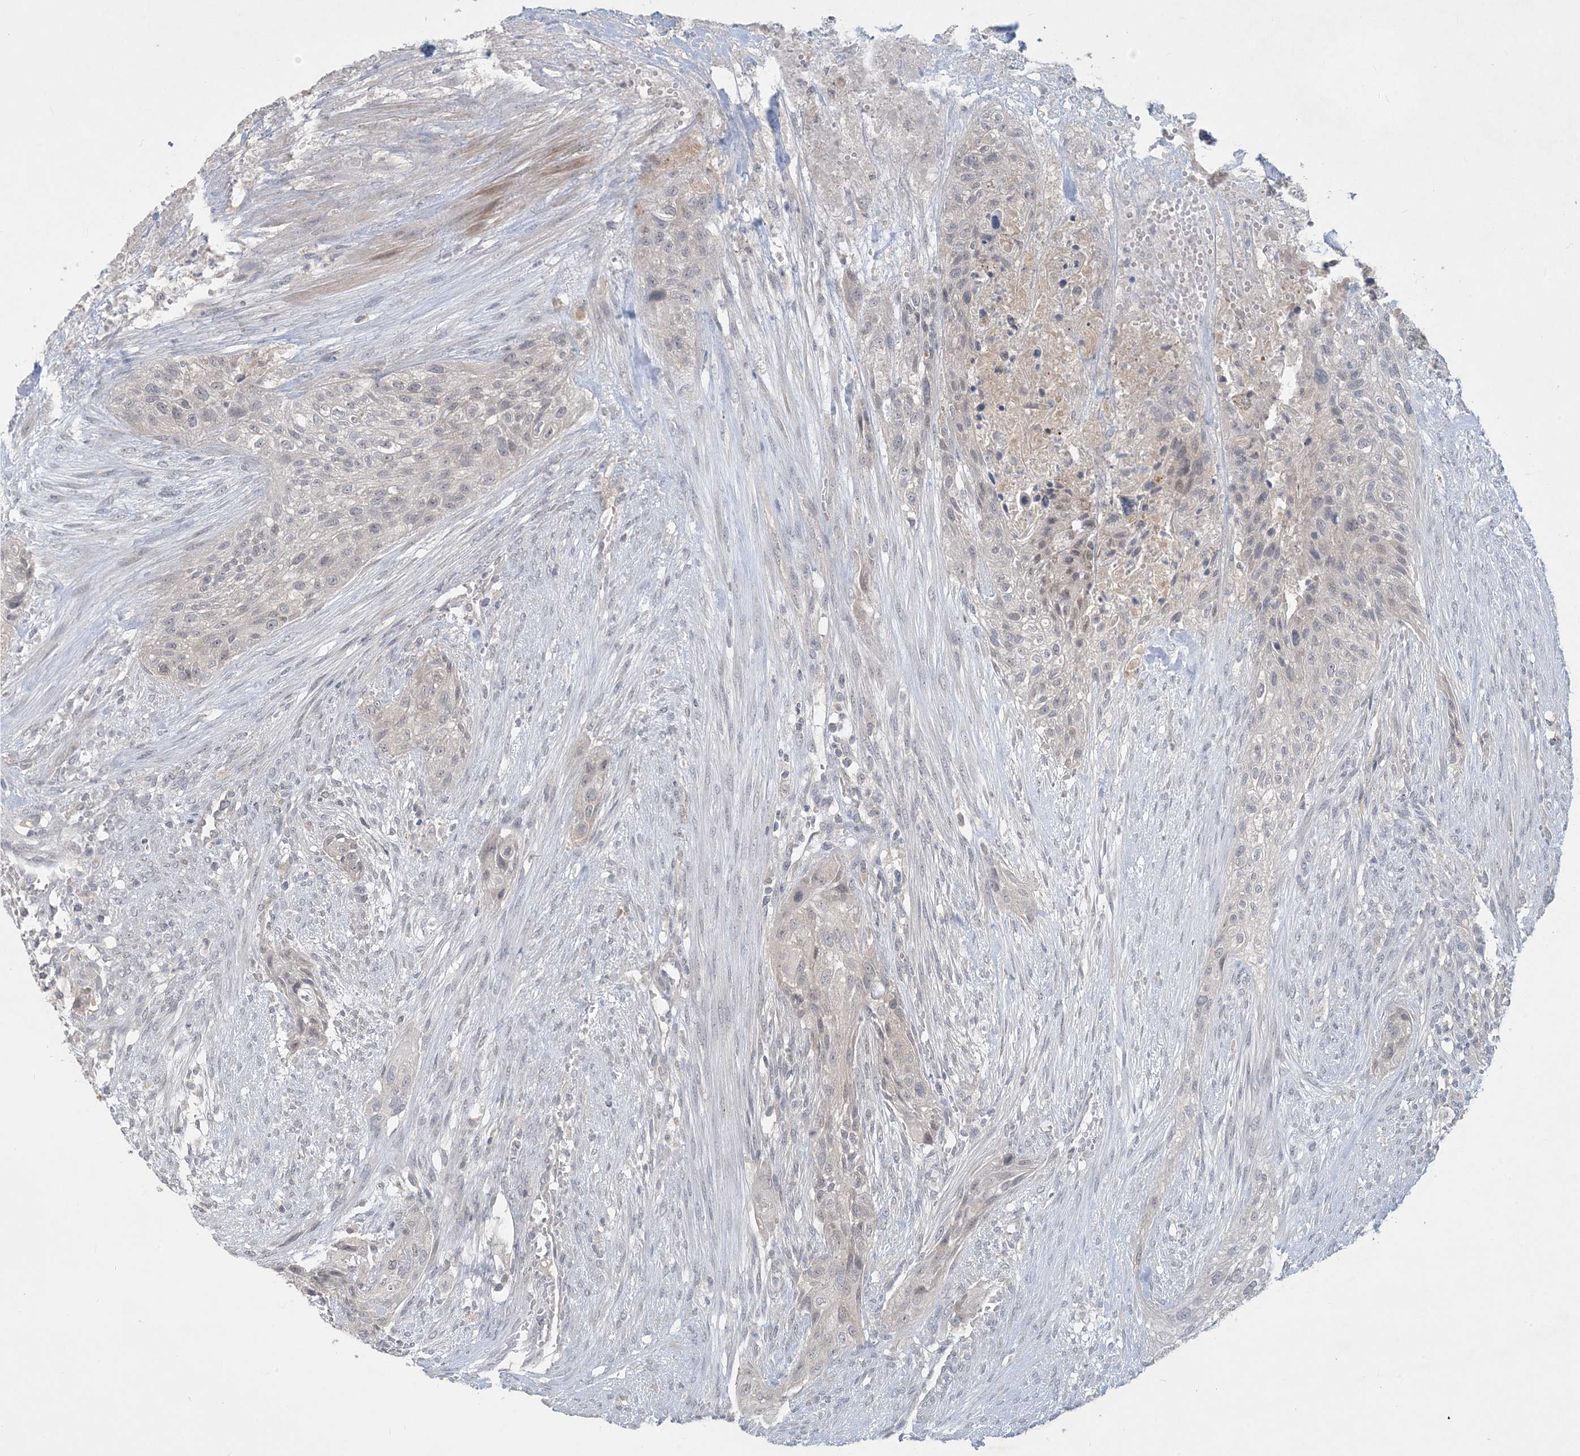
{"staining": {"intensity": "negative", "quantity": "none", "location": "none"}, "tissue": "urothelial cancer", "cell_type": "Tumor cells", "image_type": "cancer", "snomed": [{"axis": "morphology", "description": "Urothelial carcinoma, High grade"}, {"axis": "topography", "description": "Urinary bladder"}], "caption": "Immunohistochemistry (IHC) image of neoplastic tissue: human urothelial cancer stained with DAB (3,3'-diaminobenzidine) exhibits no significant protein staining in tumor cells. The staining was performed using DAB to visualize the protein expression in brown, while the nuclei were stained in blue with hematoxylin (Magnification: 20x).", "gene": "CDS1", "patient": {"sex": "male", "age": 35}}